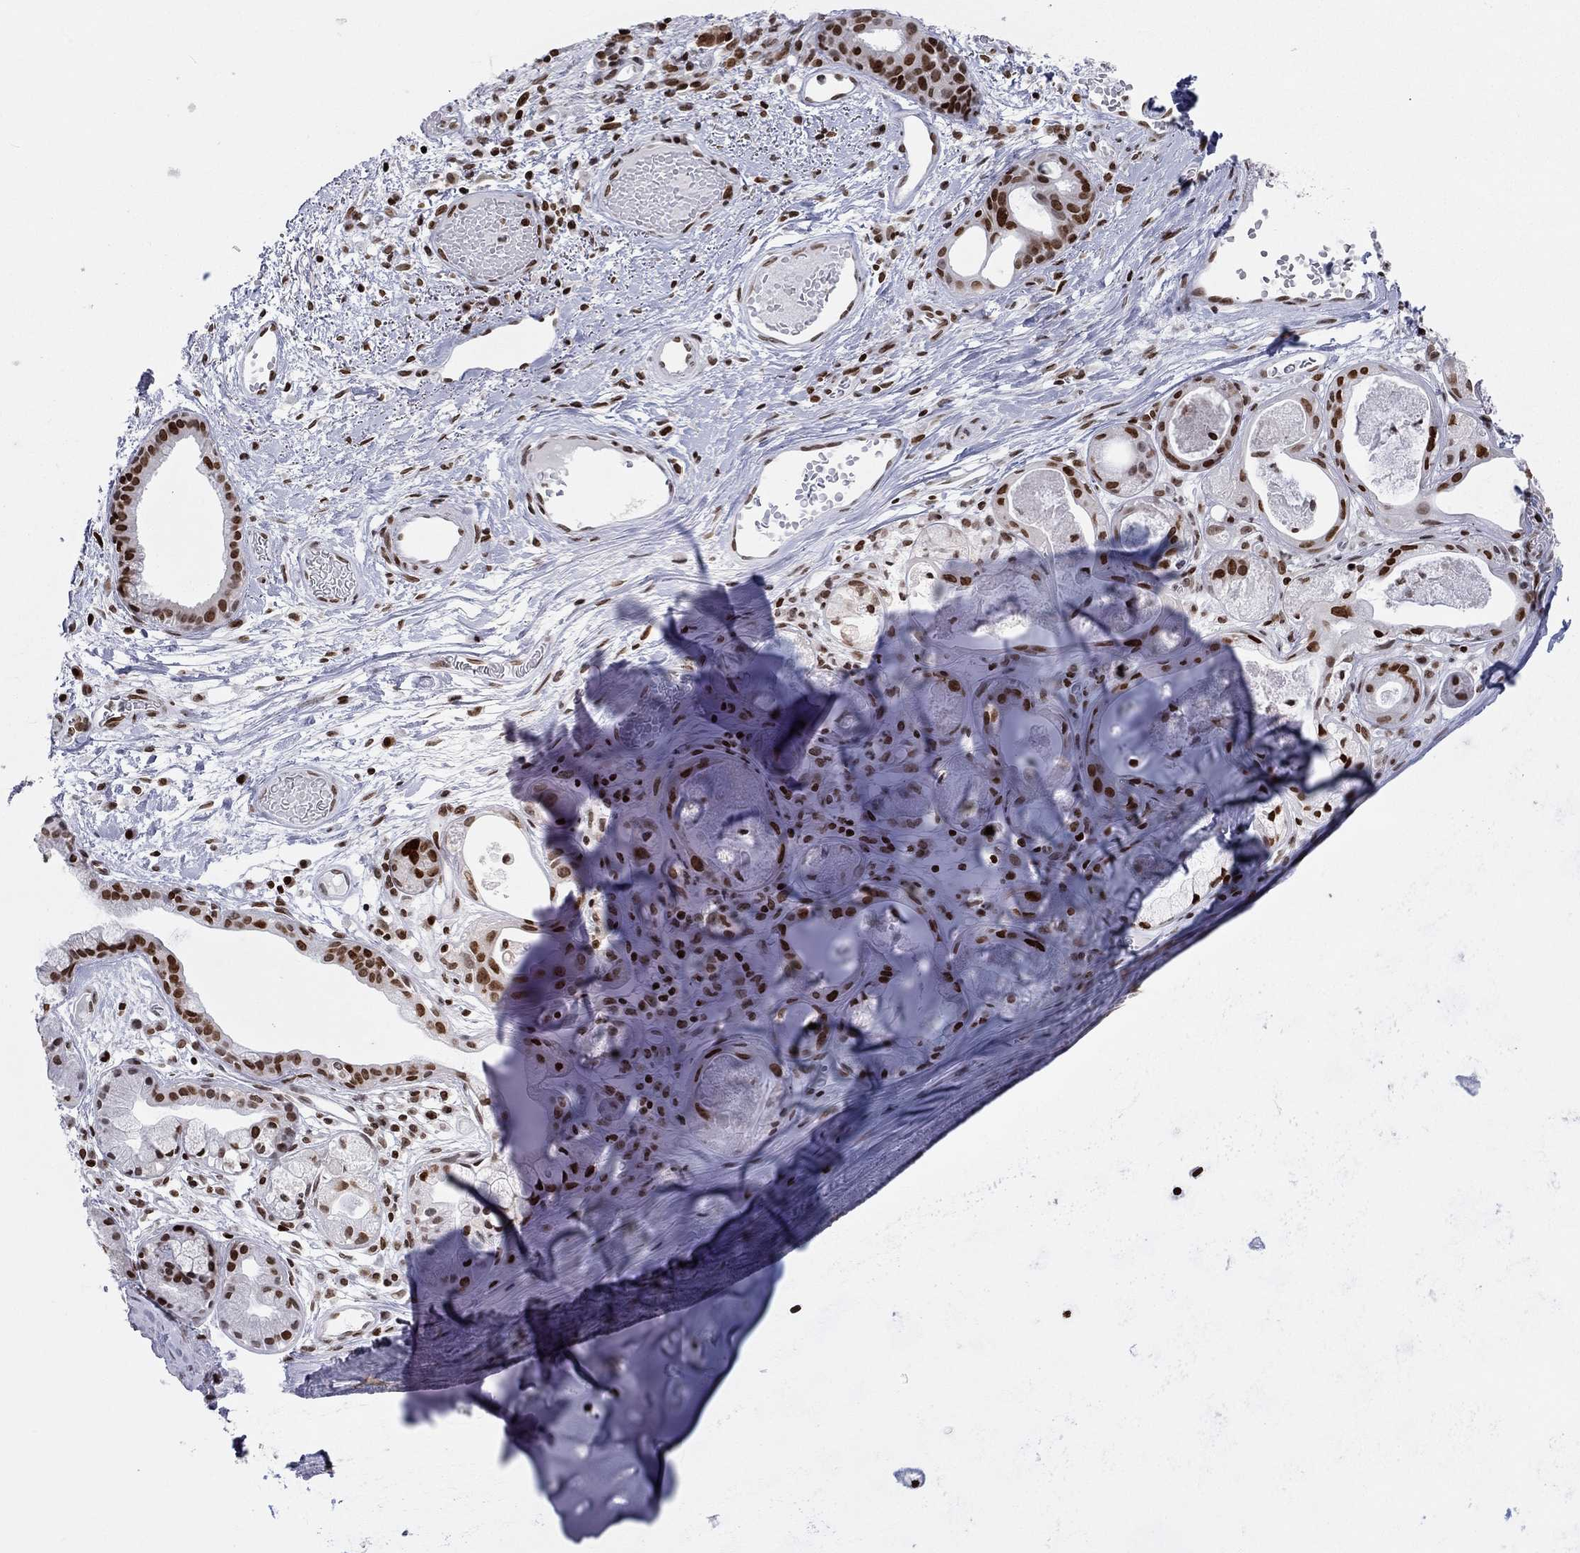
{"staining": {"intensity": "negative", "quantity": "none", "location": "none"}, "tissue": "adipose tissue", "cell_type": "Adipocytes", "image_type": "normal", "snomed": [{"axis": "morphology", "description": "Normal tissue, NOS"}, {"axis": "topography", "description": "Cartilage tissue"}], "caption": "Adipose tissue was stained to show a protein in brown. There is no significant expression in adipocytes. The staining is performed using DAB (3,3'-diaminobenzidine) brown chromogen with nuclei counter-stained in using hematoxylin.", "gene": "H2AX", "patient": {"sex": "male", "age": 81}}